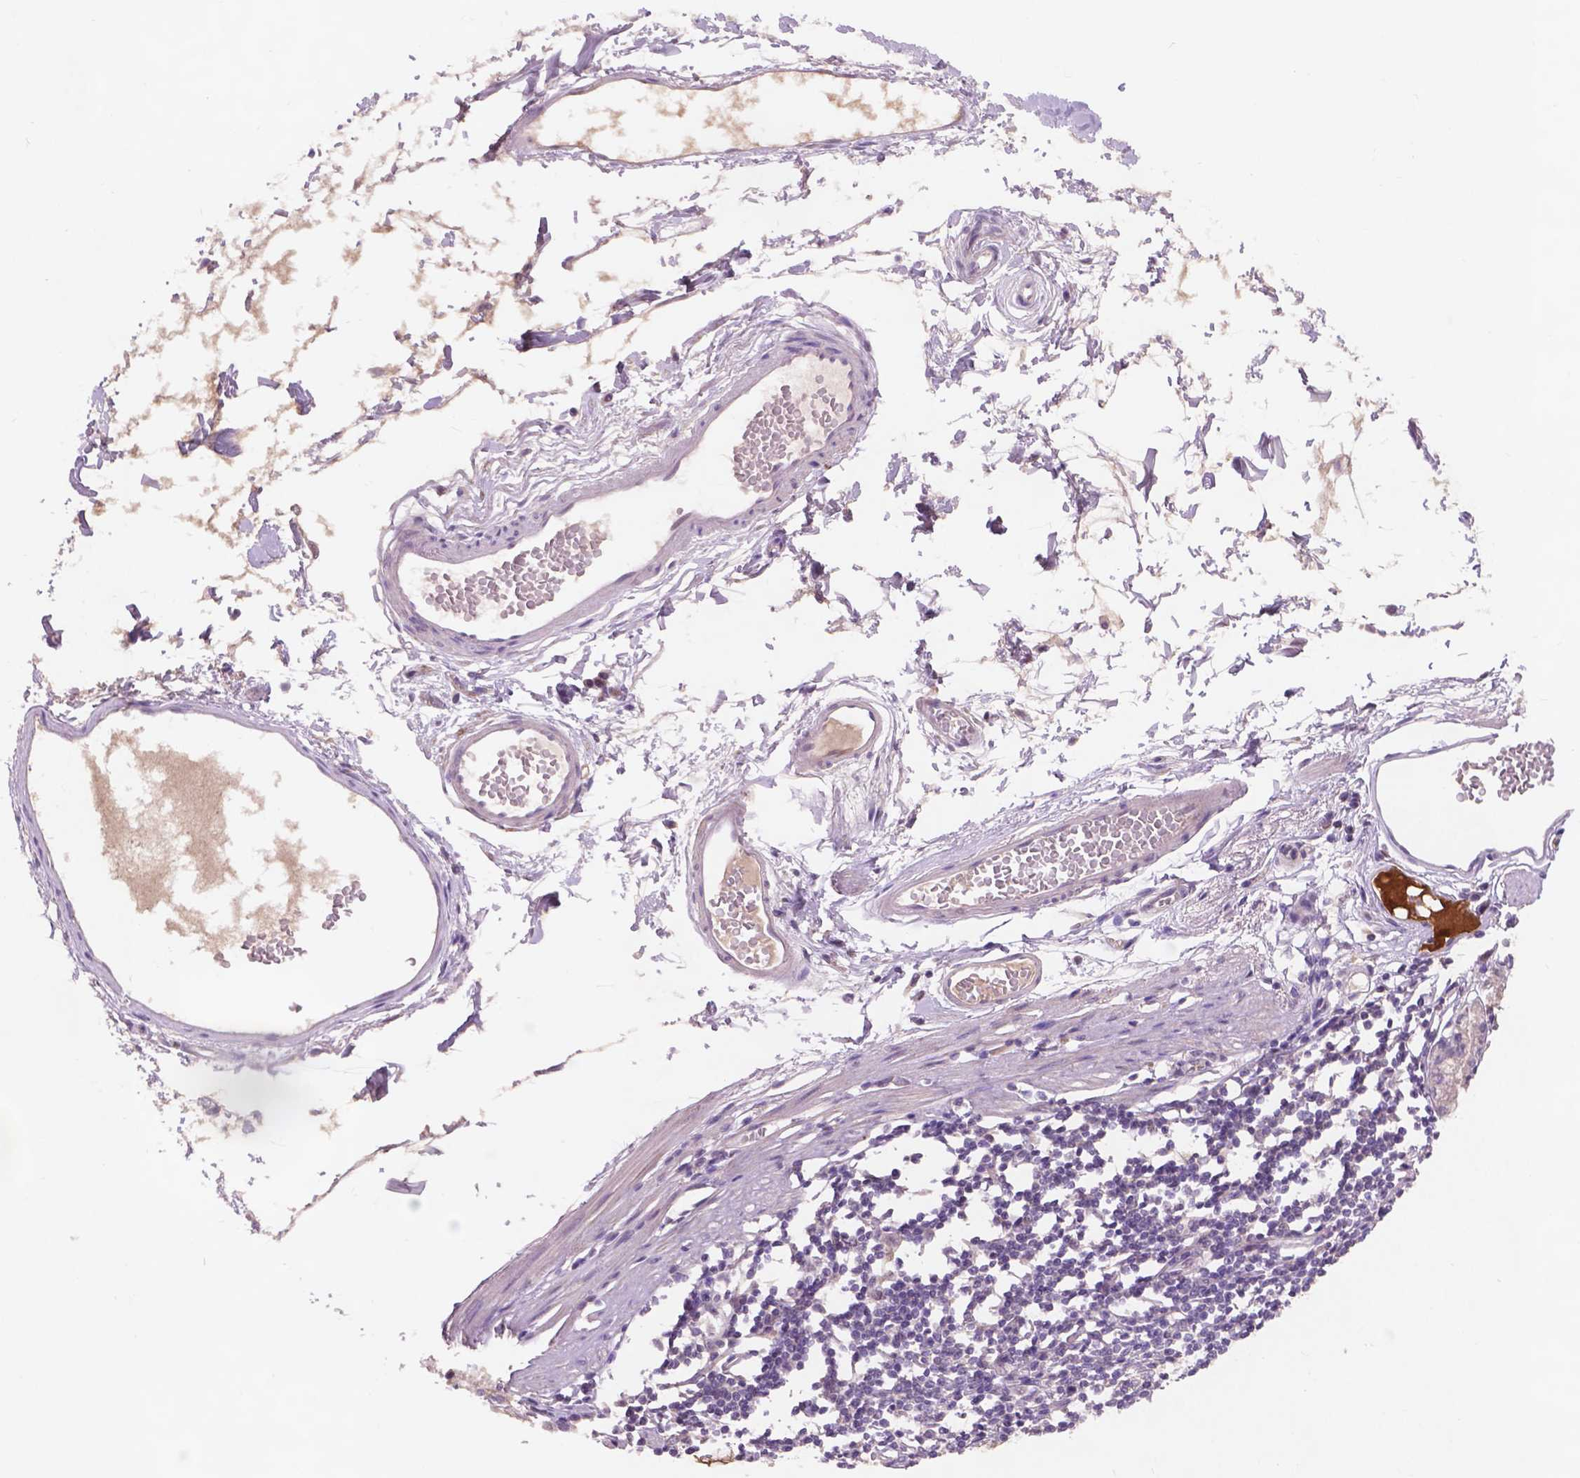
{"staining": {"intensity": "moderate", "quantity": "25%-75%", "location": "cytoplasmic/membranous"}, "tissue": "stomach", "cell_type": "Glandular cells", "image_type": "normal", "snomed": [{"axis": "morphology", "description": "Normal tissue, NOS"}, {"axis": "topography", "description": "Stomach"}], "caption": "DAB (3,3'-diaminobenzidine) immunohistochemical staining of normal stomach shows moderate cytoplasmic/membranous protein positivity in about 25%-75% of glandular cells. (DAB IHC, brown staining for protein, blue staining for nuclei).", "gene": "GXYLT2", "patient": {"sex": "male", "age": 55}}